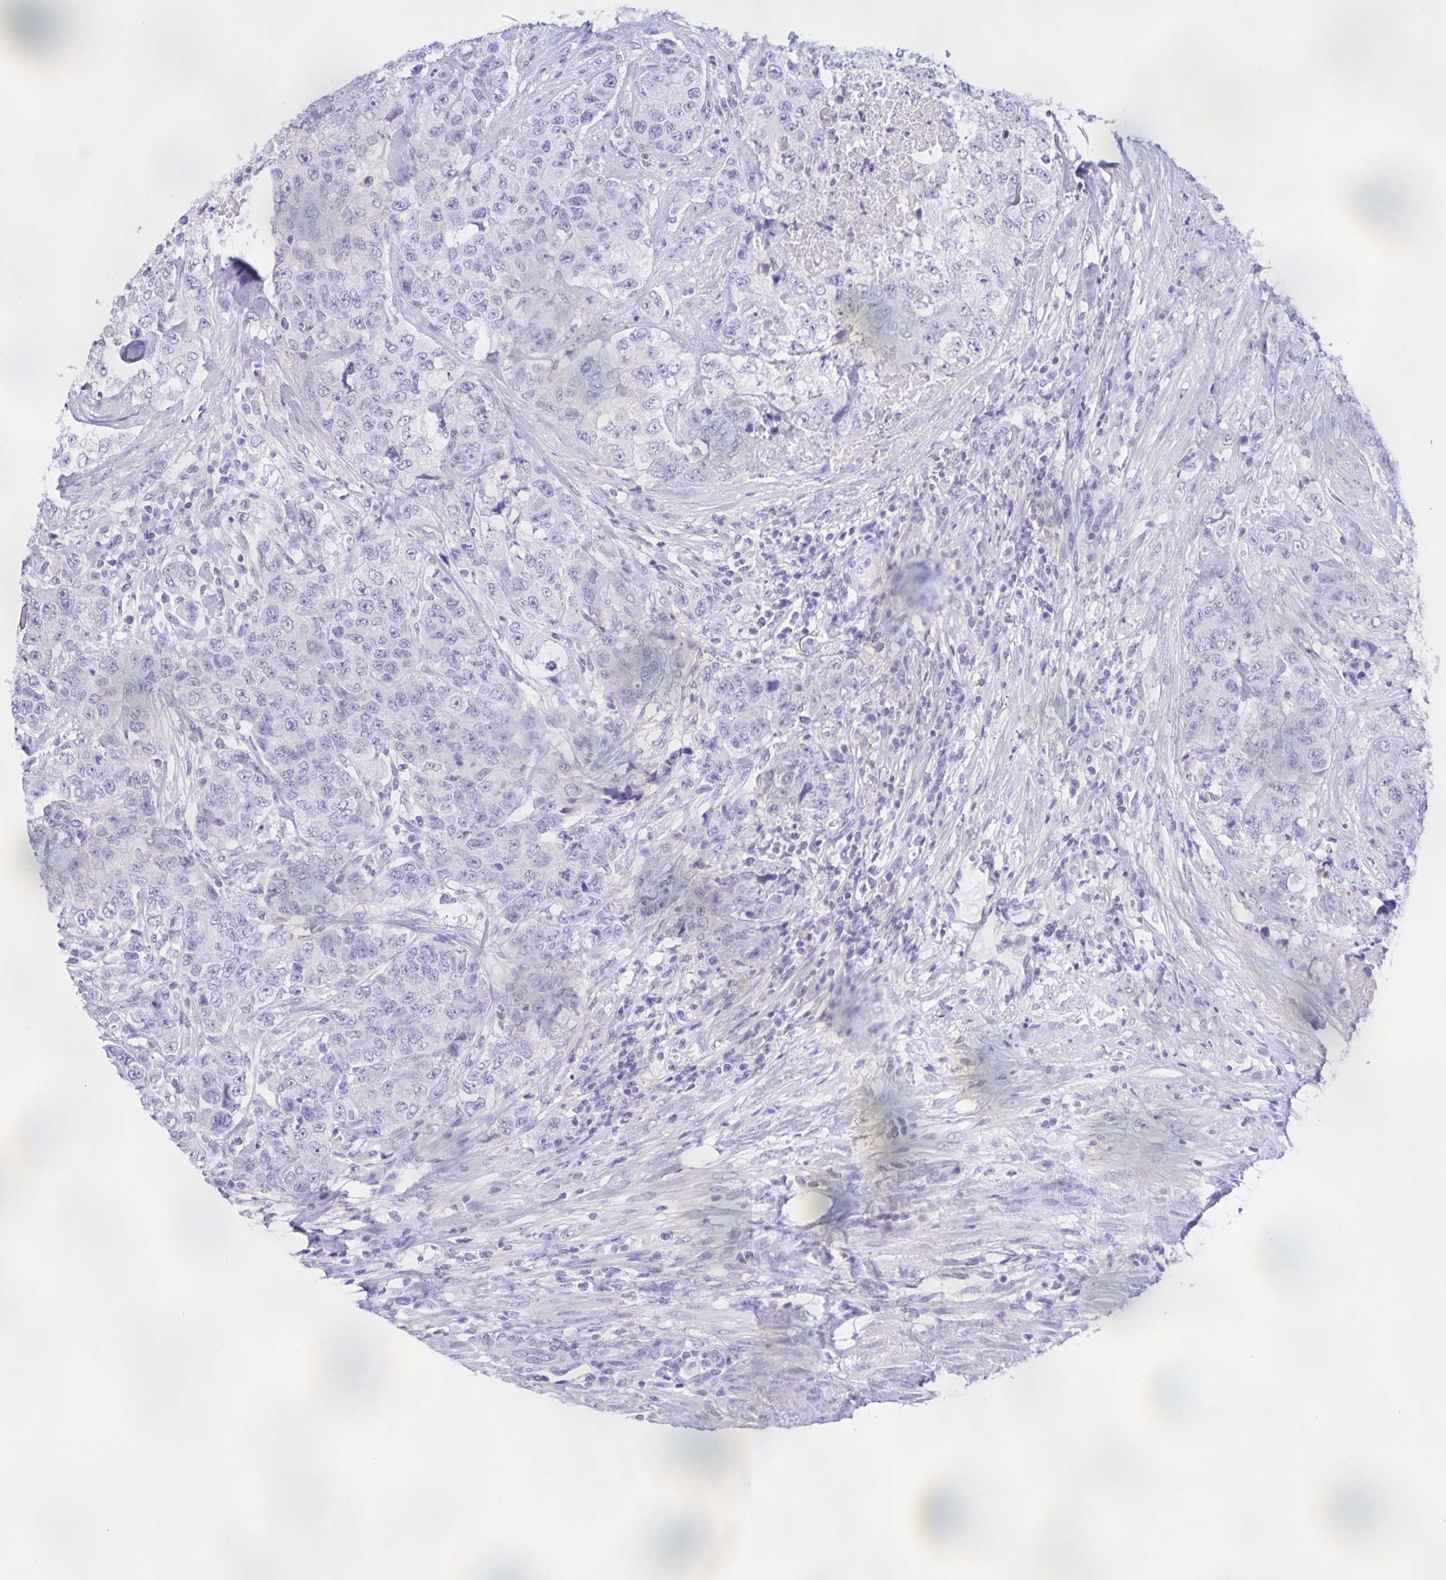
{"staining": {"intensity": "negative", "quantity": "none", "location": "none"}, "tissue": "urothelial cancer", "cell_type": "Tumor cells", "image_type": "cancer", "snomed": [{"axis": "morphology", "description": "Urothelial carcinoma, High grade"}, {"axis": "topography", "description": "Urinary bladder"}], "caption": "Image shows no significant protein staining in tumor cells of urothelial cancer. The staining is performed using DAB (3,3'-diaminobenzidine) brown chromogen with nuclei counter-stained in using hematoxylin.", "gene": "CATSPER4", "patient": {"sex": "female", "age": 78}}